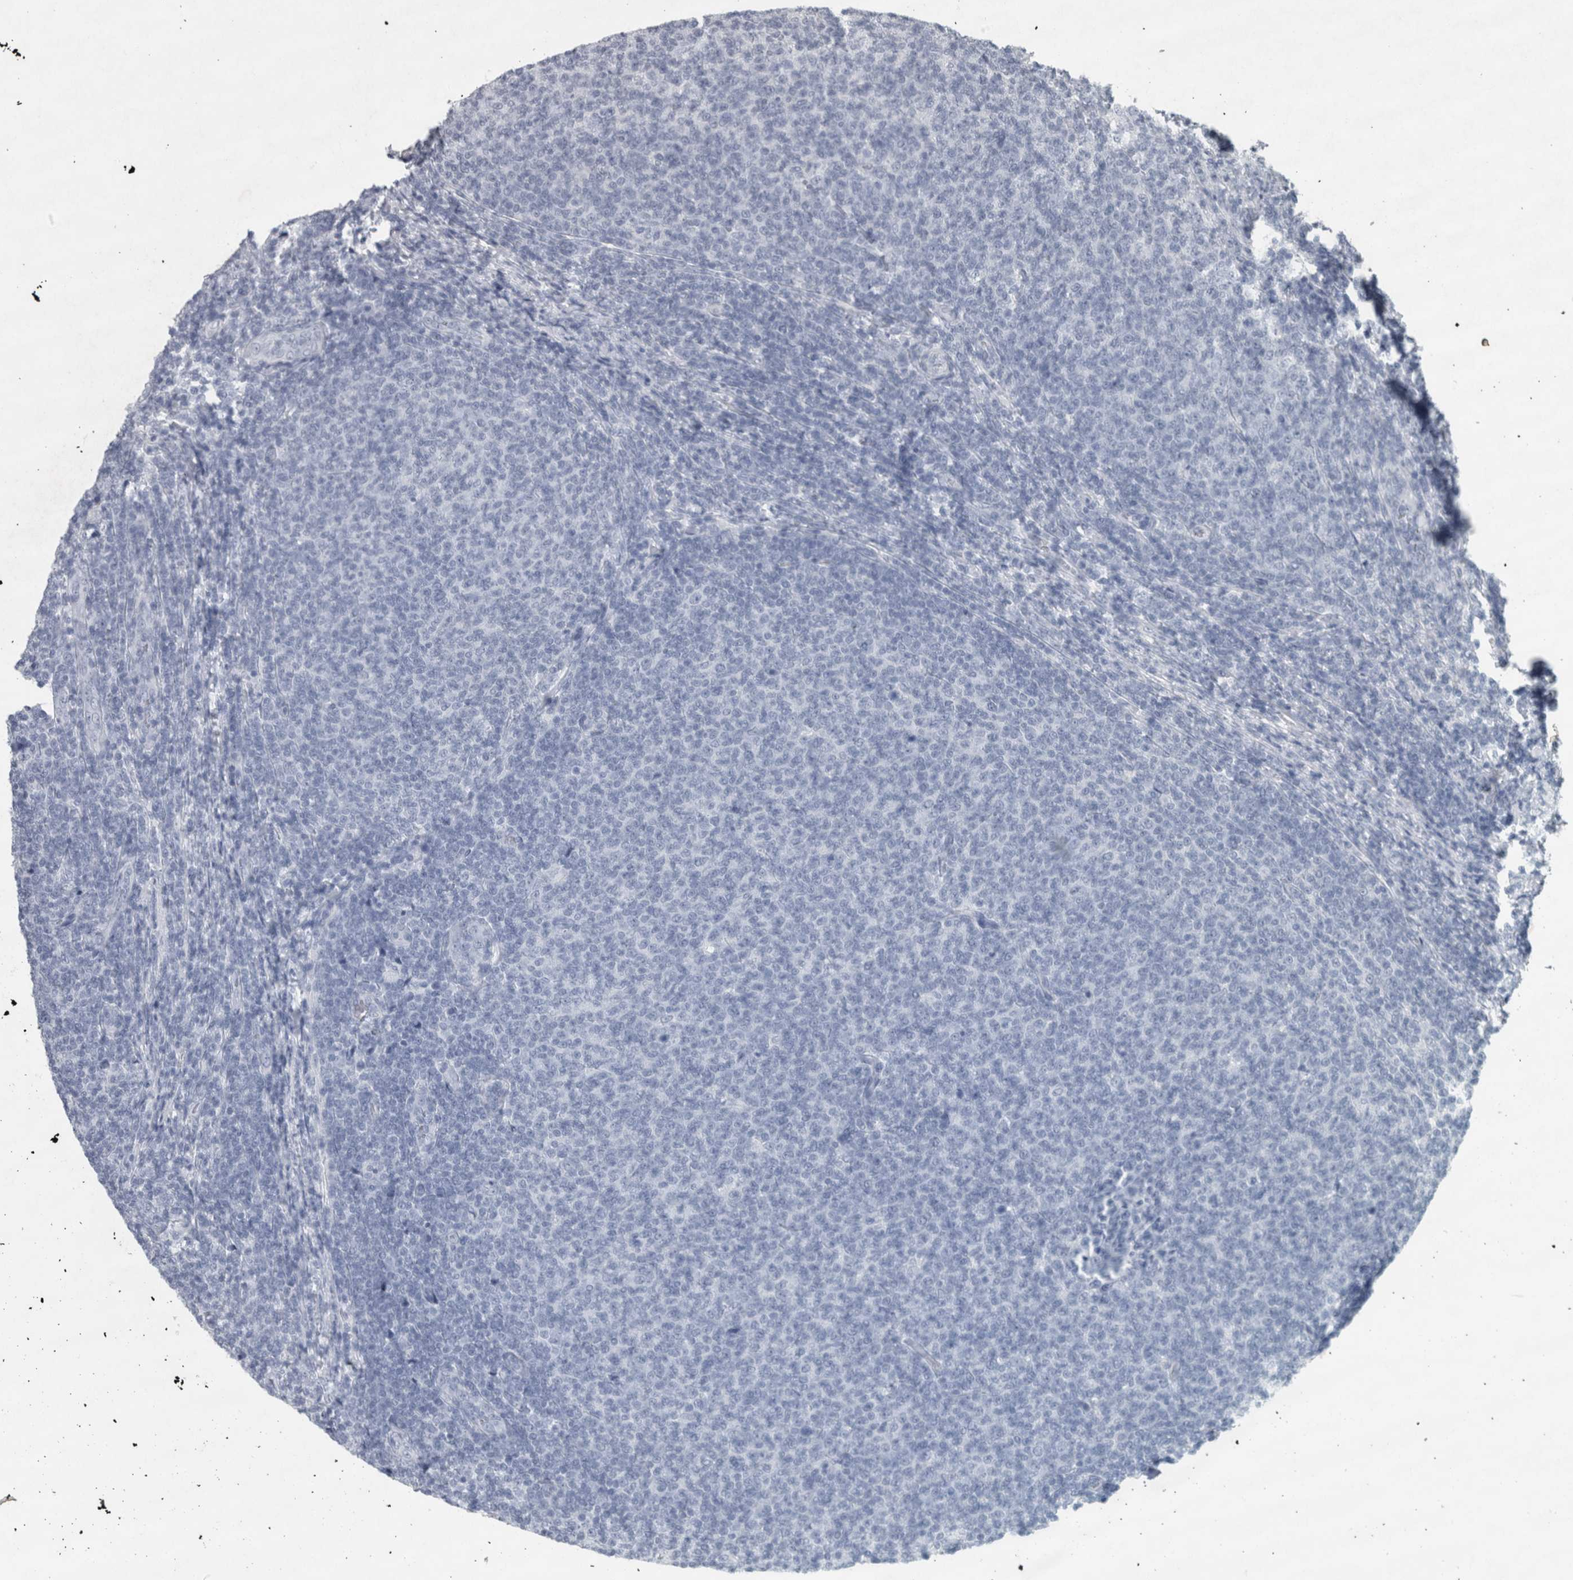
{"staining": {"intensity": "negative", "quantity": "none", "location": "none"}, "tissue": "lymphoma", "cell_type": "Tumor cells", "image_type": "cancer", "snomed": [{"axis": "morphology", "description": "Malignant lymphoma, non-Hodgkin's type, Low grade"}, {"axis": "topography", "description": "Lymph node"}], "caption": "Lymphoma was stained to show a protein in brown. There is no significant positivity in tumor cells.", "gene": "WNT7A", "patient": {"sex": "male", "age": 66}}